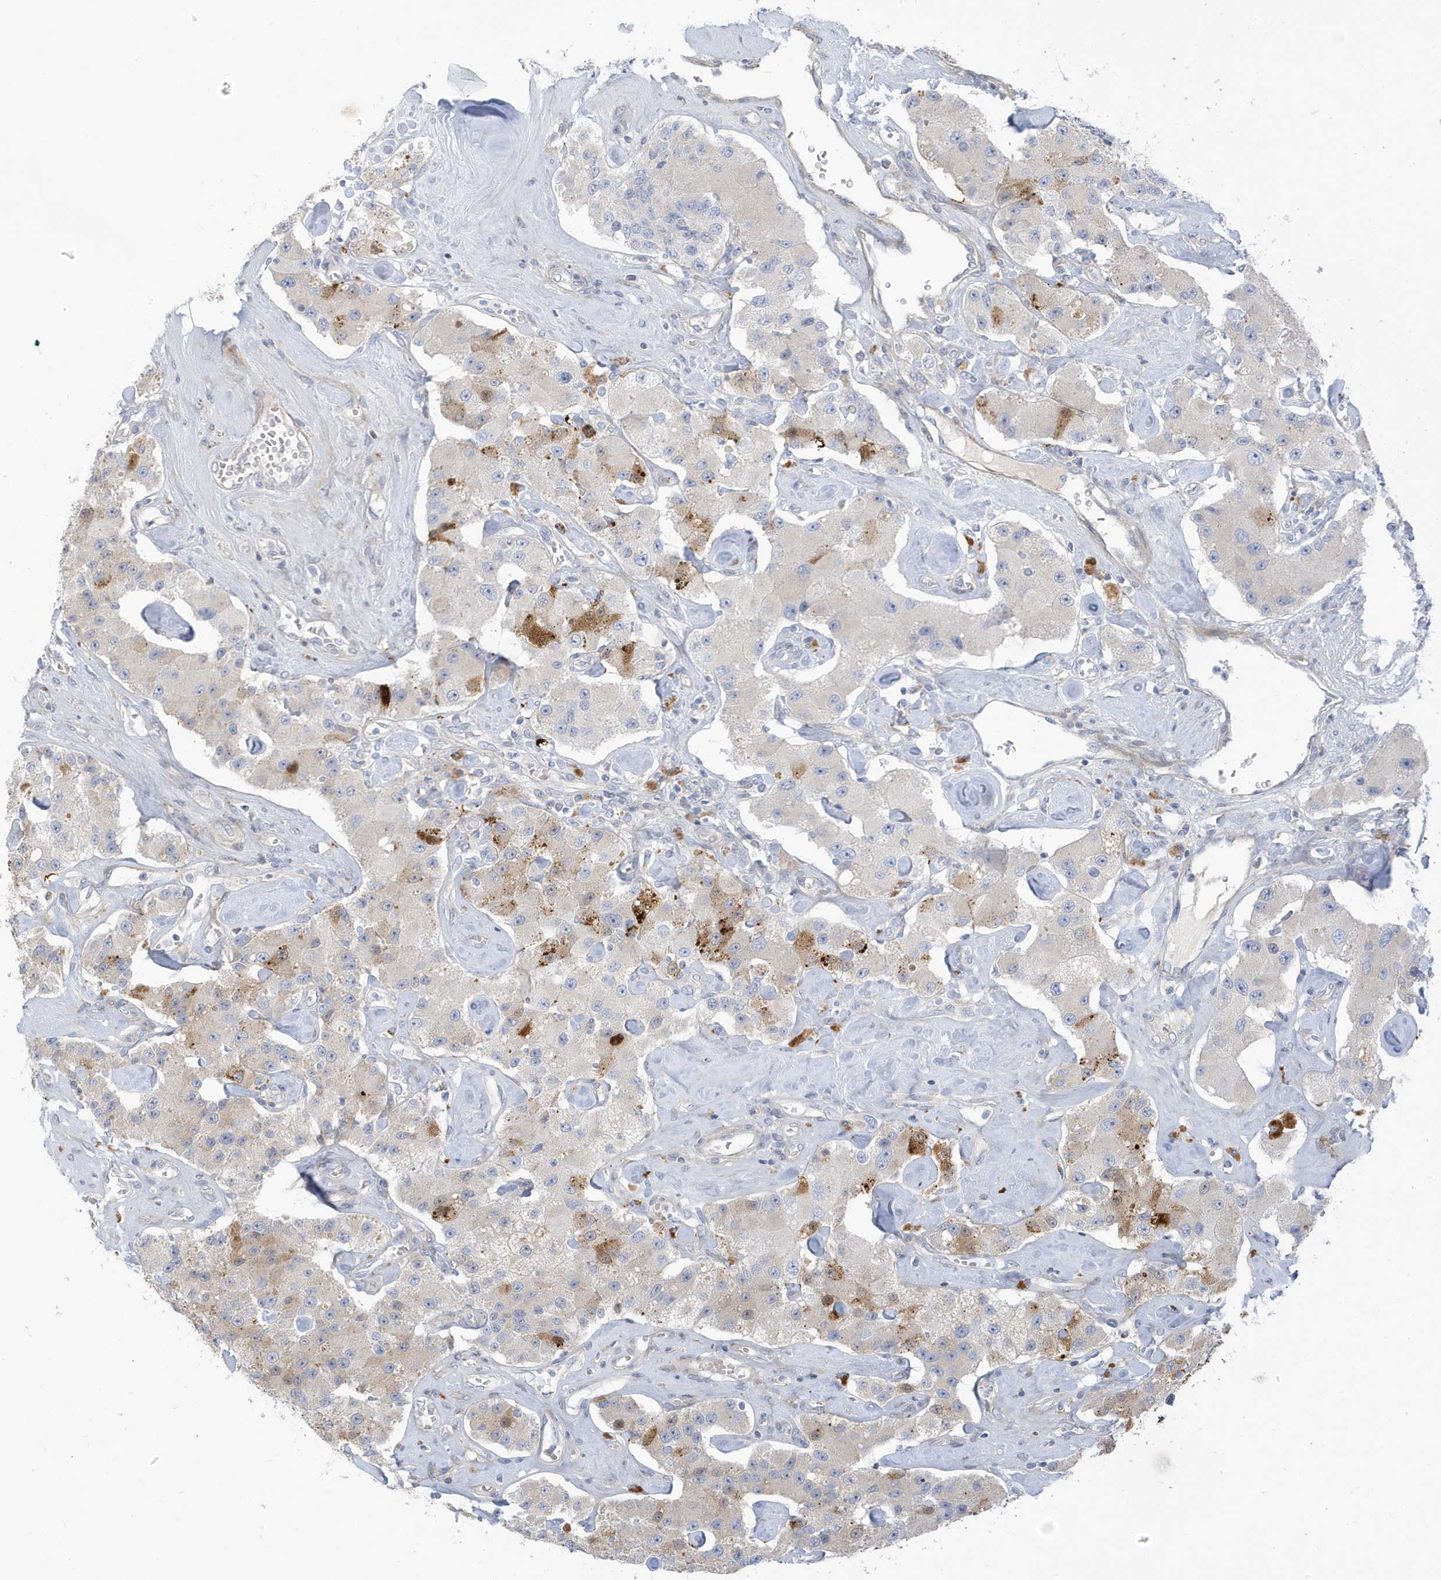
{"staining": {"intensity": "moderate", "quantity": "<25%", "location": "cytoplasmic/membranous"}, "tissue": "carcinoid", "cell_type": "Tumor cells", "image_type": "cancer", "snomed": [{"axis": "morphology", "description": "Carcinoid, malignant, NOS"}, {"axis": "topography", "description": "Pancreas"}], "caption": "This image reveals immunohistochemistry staining of carcinoid, with low moderate cytoplasmic/membranous staining in about <25% of tumor cells.", "gene": "ATP13A5", "patient": {"sex": "male", "age": 41}}